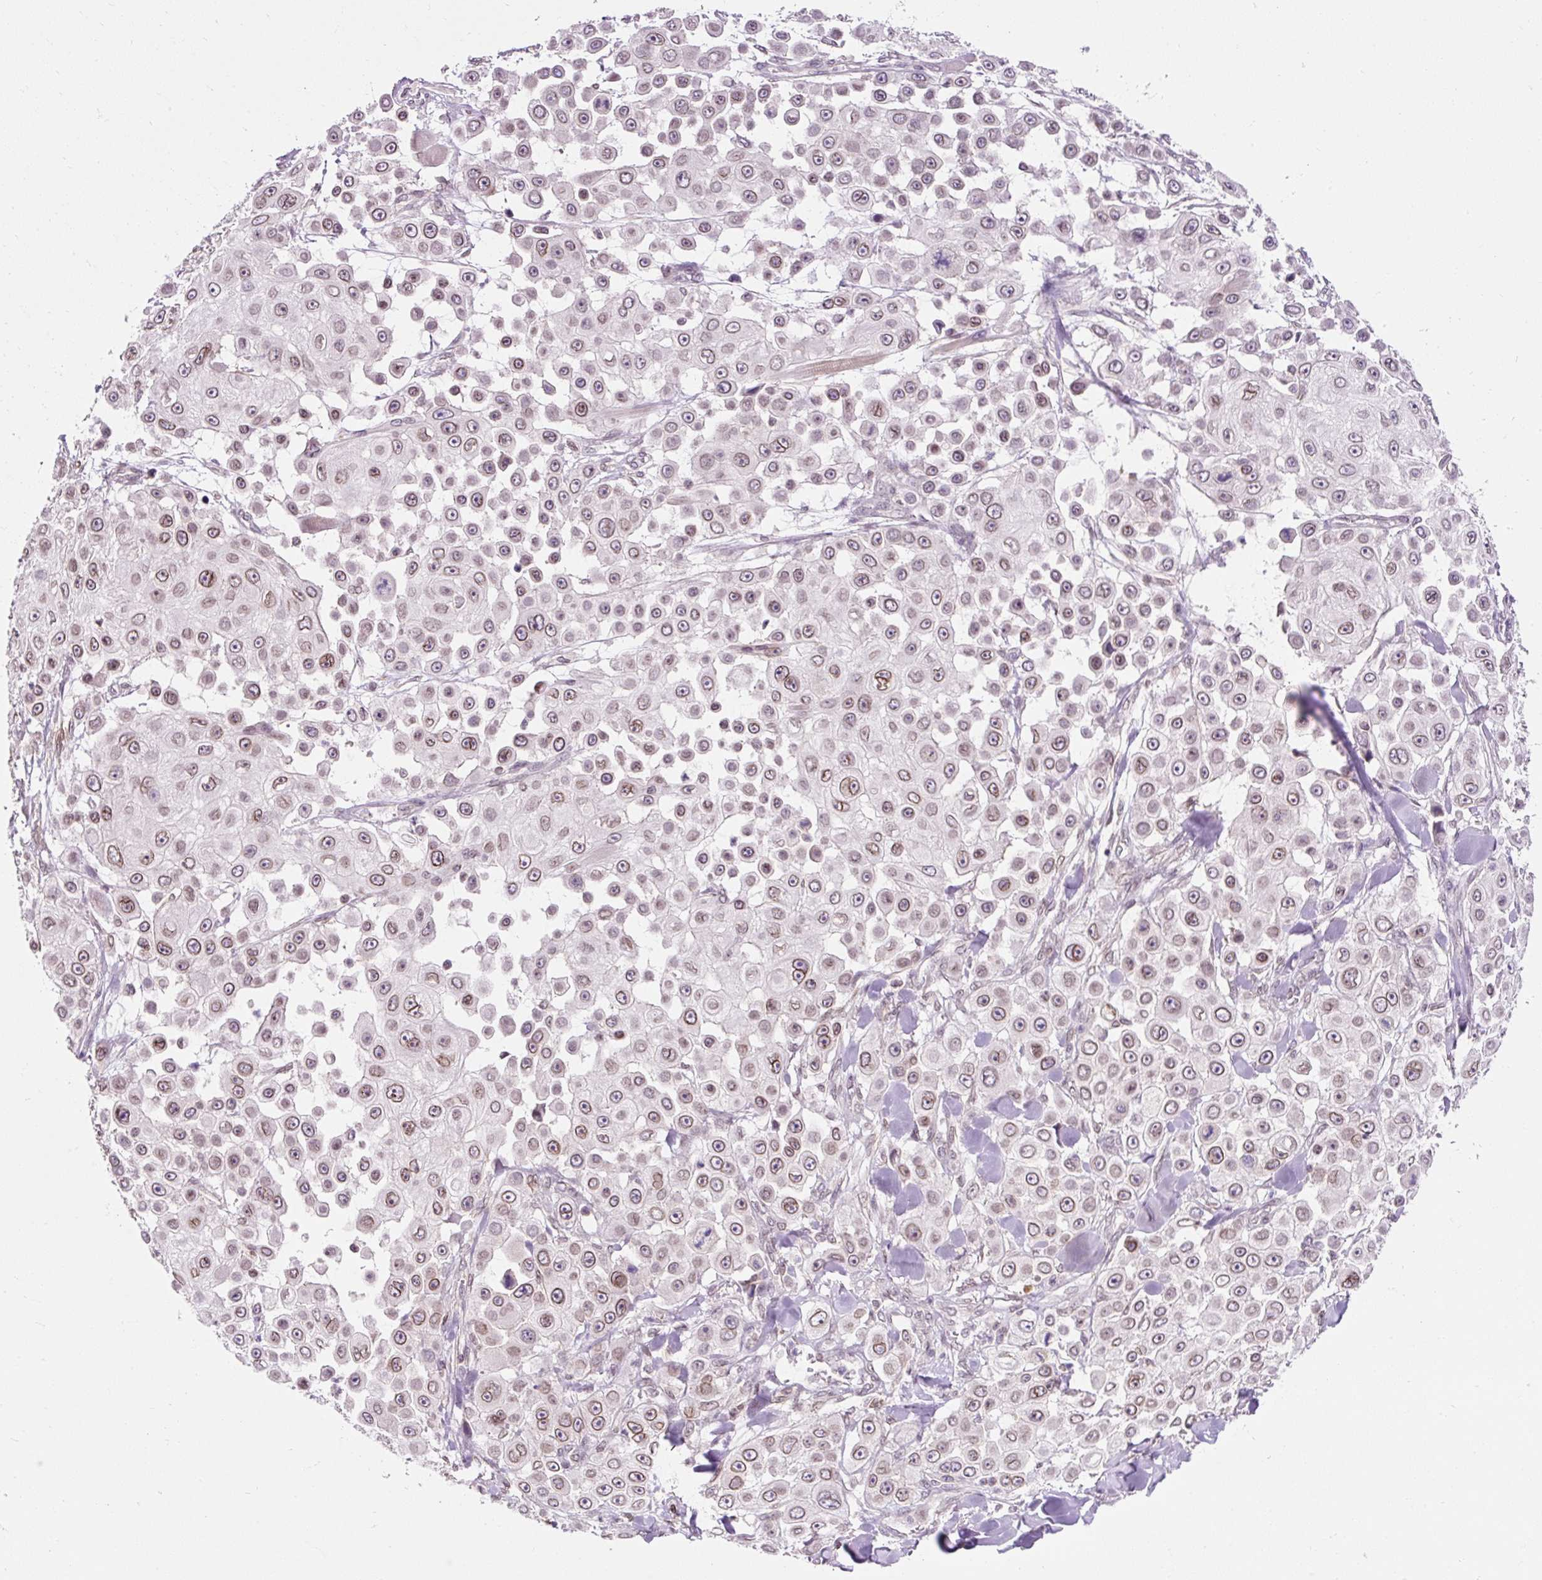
{"staining": {"intensity": "moderate", "quantity": "25%-75%", "location": "cytoplasmic/membranous,nuclear"}, "tissue": "skin cancer", "cell_type": "Tumor cells", "image_type": "cancer", "snomed": [{"axis": "morphology", "description": "Squamous cell carcinoma, NOS"}, {"axis": "topography", "description": "Skin"}], "caption": "DAB (3,3'-diaminobenzidine) immunohistochemical staining of human skin cancer reveals moderate cytoplasmic/membranous and nuclear protein positivity in about 25%-75% of tumor cells.", "gene": "ZNF610", "patient": {"sex": "male", "age": 67}}